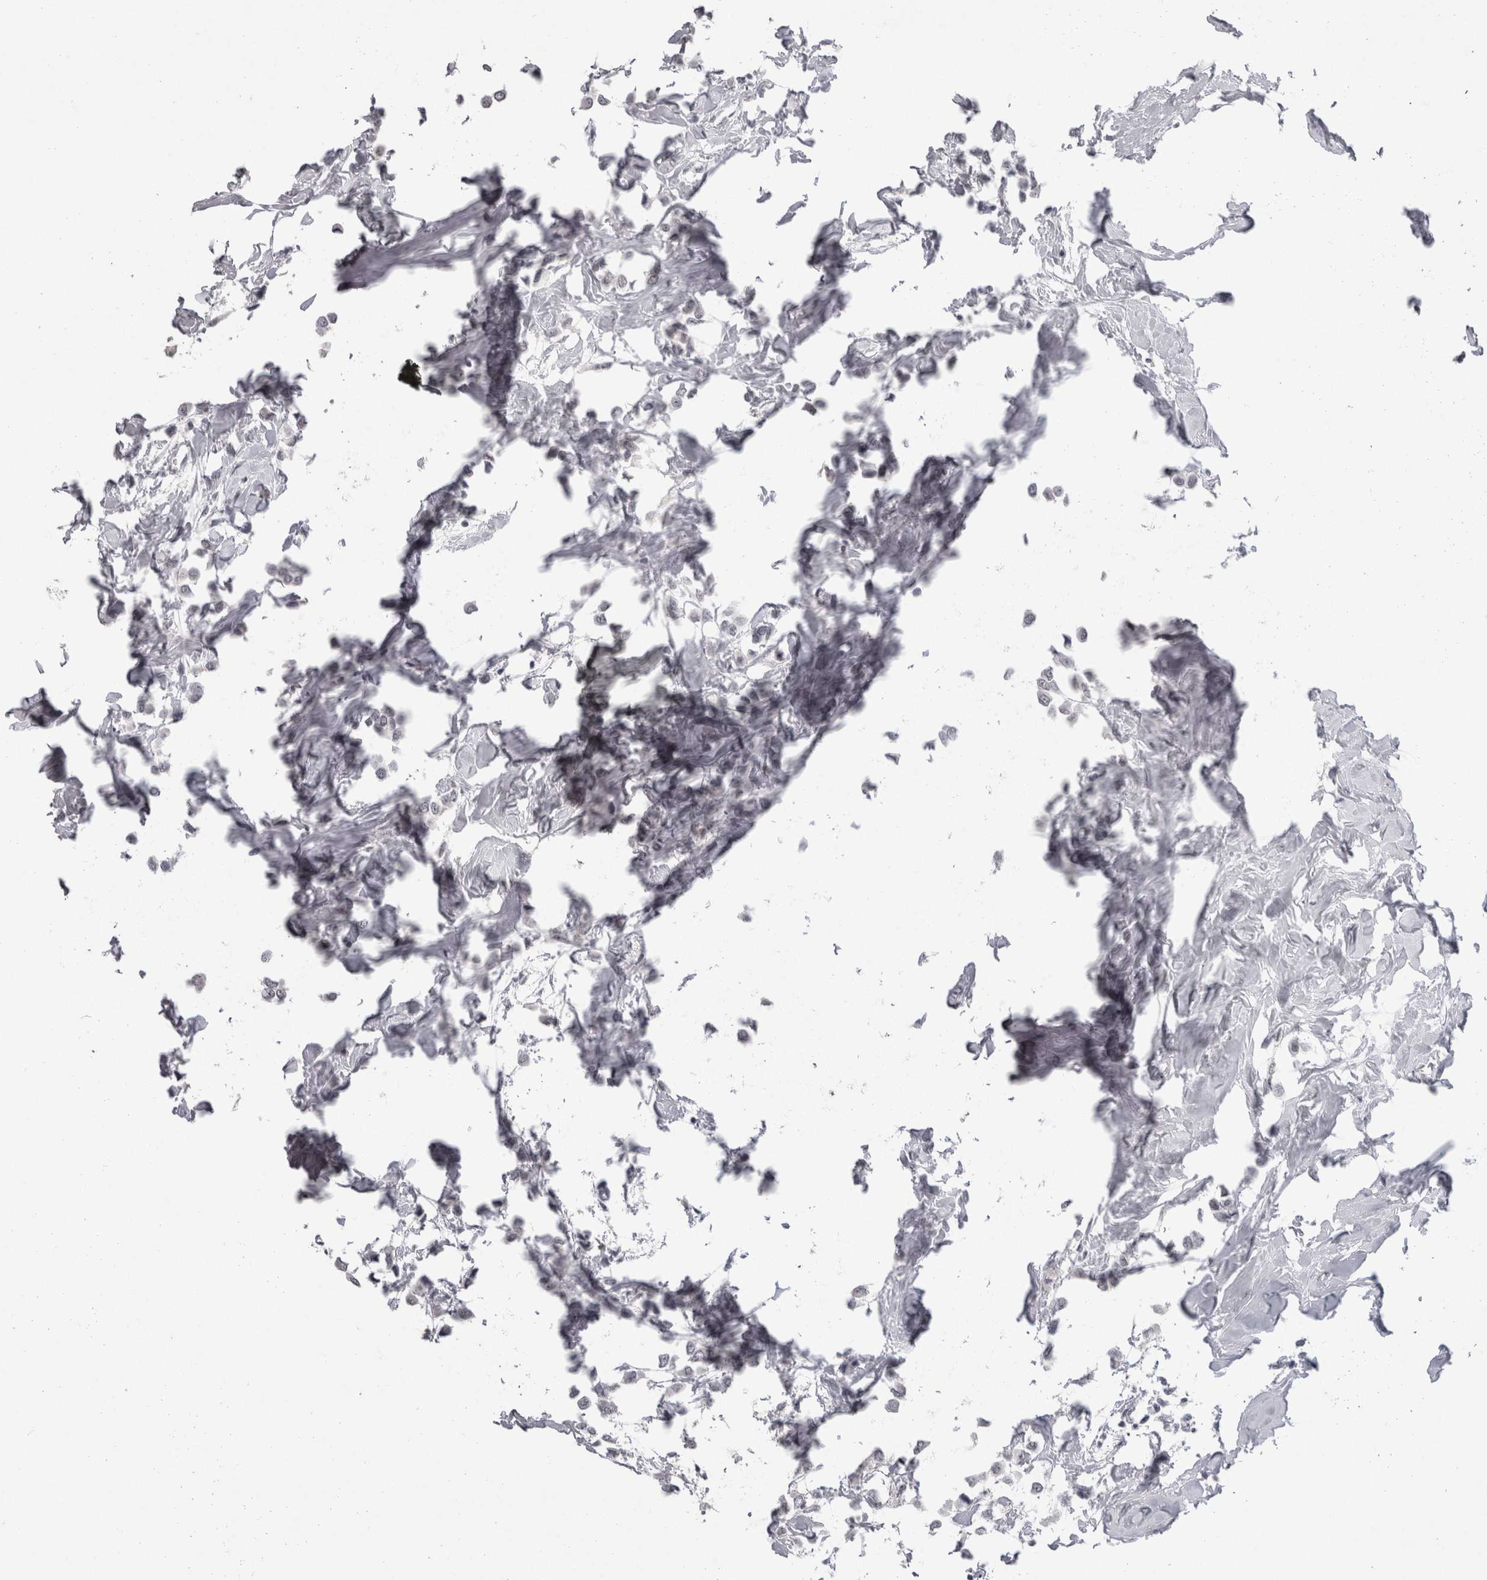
{"staining": {"intensity": "negative", "quantity": "none", "location": "none"}, "tissue": "breast cancer", "cell_type": "Tumor cells", "image_type": "cancer", "snomed": [{"axis": "morphology", "description": "Lobular carcinoma"}, {"axis": "topography", "description": "Breast"}], "caption": "There is no significant staining in tumor cells of lobular carcinoma (breast).", "gene": "DDX17", "patient": {"sex": "female", "age": 51}}